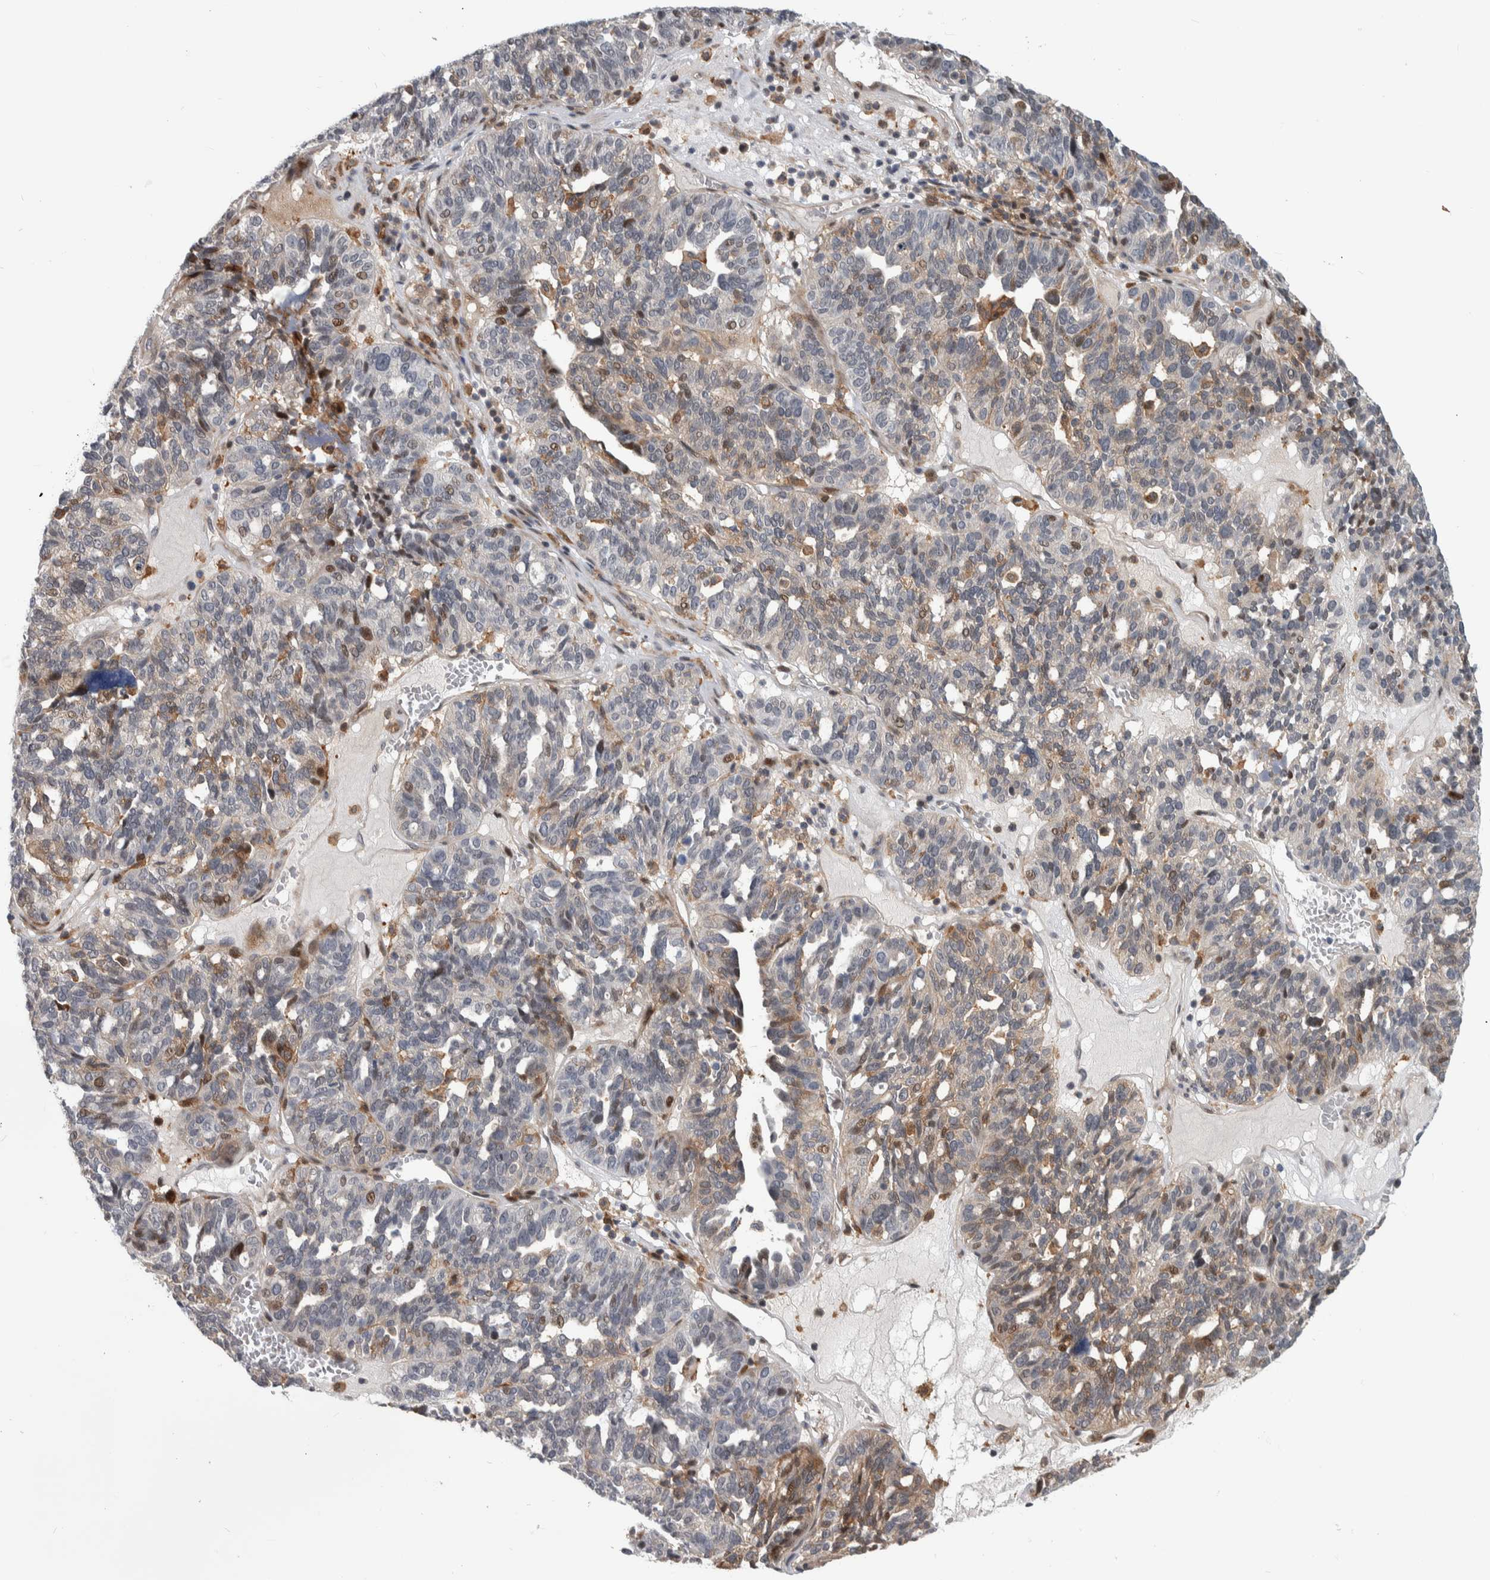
{"staining": {"intensity": "moderate", "quantity": "<25%", "location": "nuclear"}, "tissue": "ovarian cancer", "cell_type": "Tumor cells", "image_type": "cancer", "snomed": [{"axis": "morphology", "description": "Cystadenocarcinoma, serous, NOS"}, {"axis": "topography", "description": "Ovary"}], "caption": "Brown immunohistochemical staining in ovarian cancer (serous cystadenocarcinoma) displays moderate nuclear positivity in approximately <25% of tumor cells. (DAB (3,3'-diaminobenzidine) IHC with brightfield microscopy, high magnification).", "gene": "MSL1", "patient": {"sex": "female", "age": 59}}